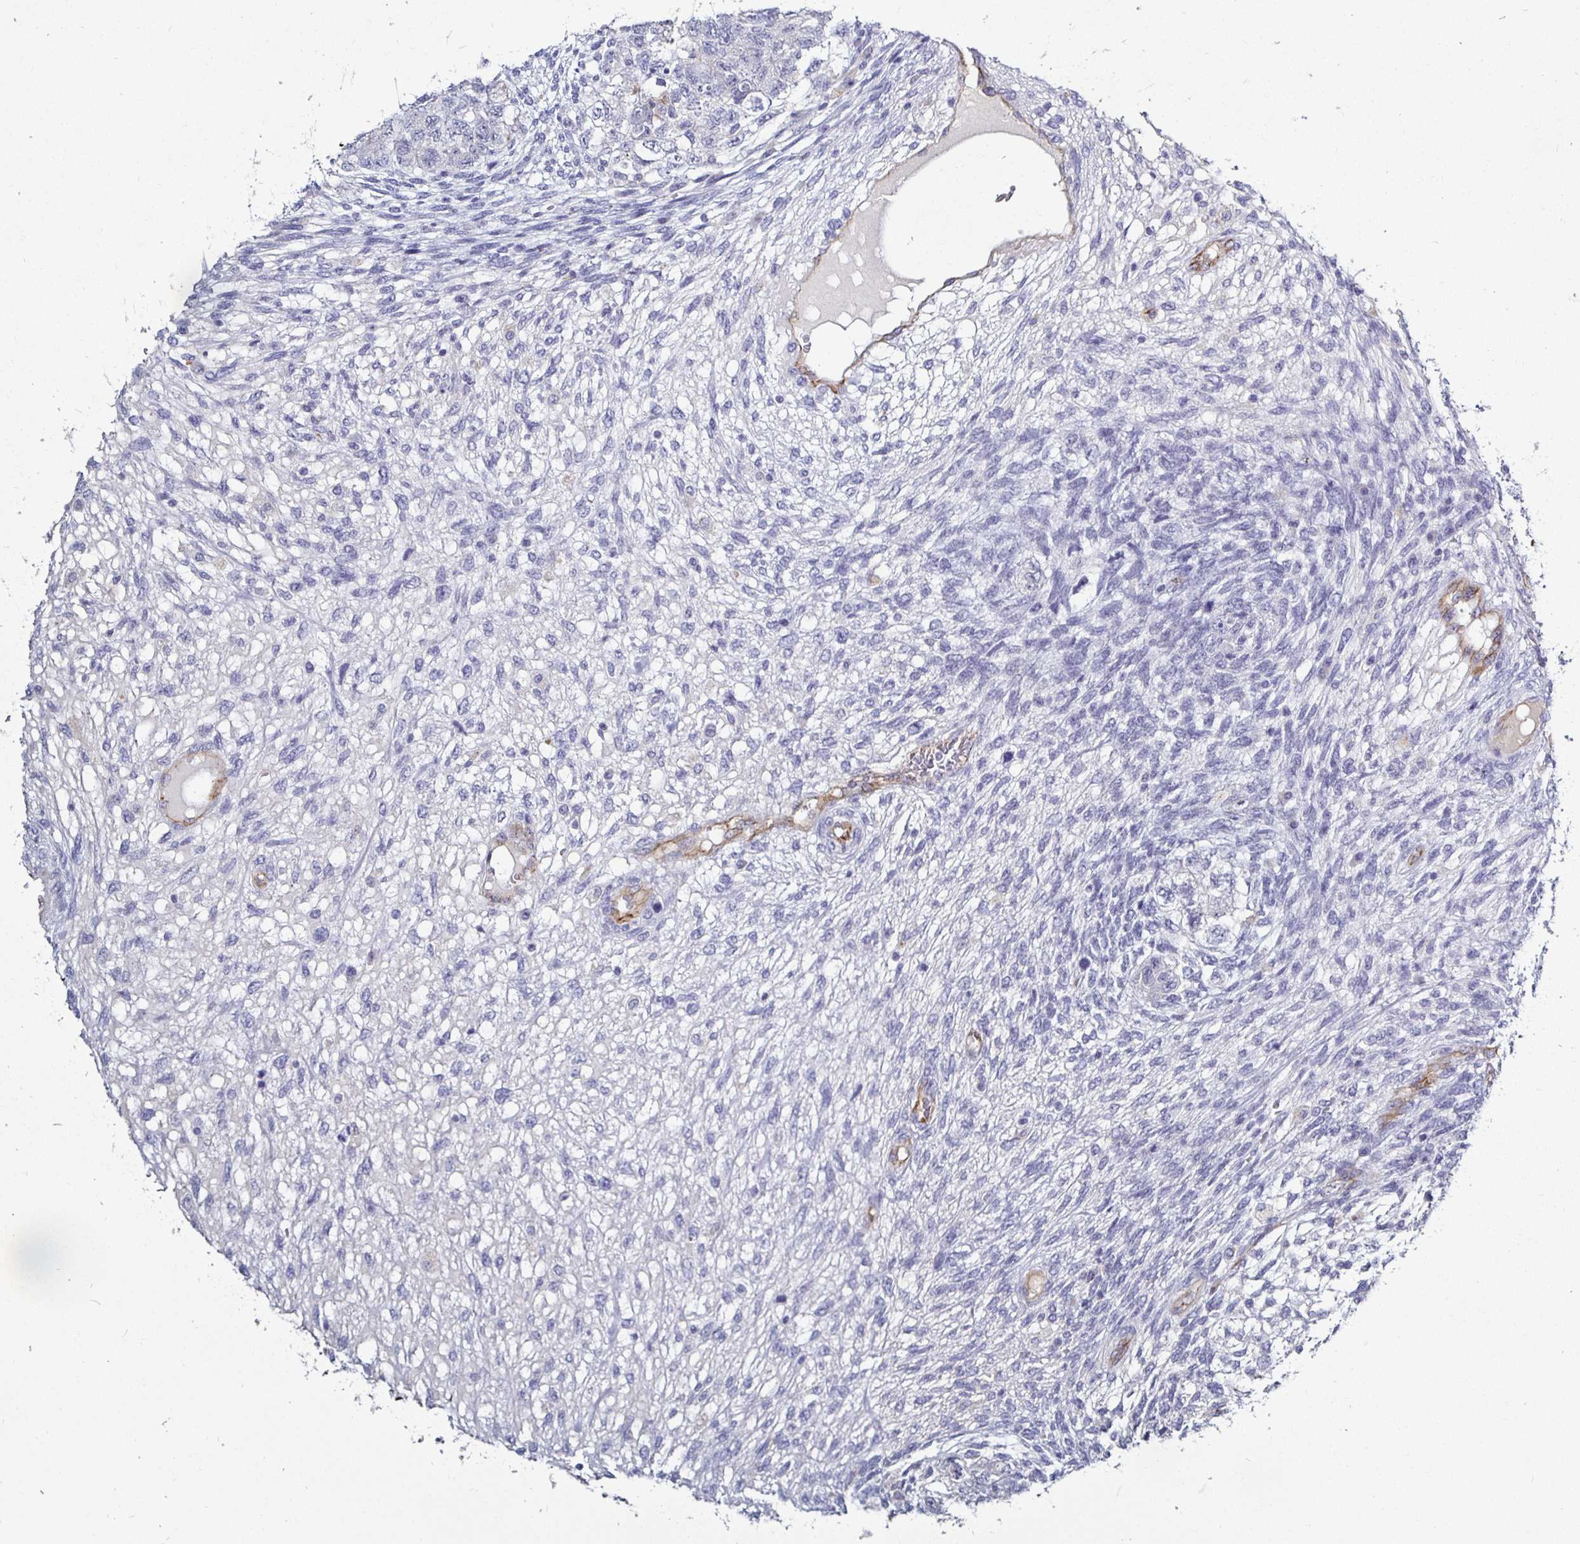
{"staining": {"intensity": "negative", "quantity": "none", "location": "none"}, "tissue": "testis cancer", "cell_type": "Tumor cells", "image_type": "cancer", "snomed": [{"axis": "morphology", "description": "Normal tissue, NOS"}, {"axis": "morphology", "description": "Carcinoma, Embryonal, NOS"}, {"axis": "topography", "description": "Testis"}], "caption": "A high-resolution histopathology image shows immunohistochemistry (IHC) staining of testis cancer, which reveals no significant positivity in tumor cells. The staining is performed using DAB brown chromogen with nuclei counter-stained in using hematoxylin.", "gene": "ACSBG2", "patient": {"sex": "male", "age": 36}}